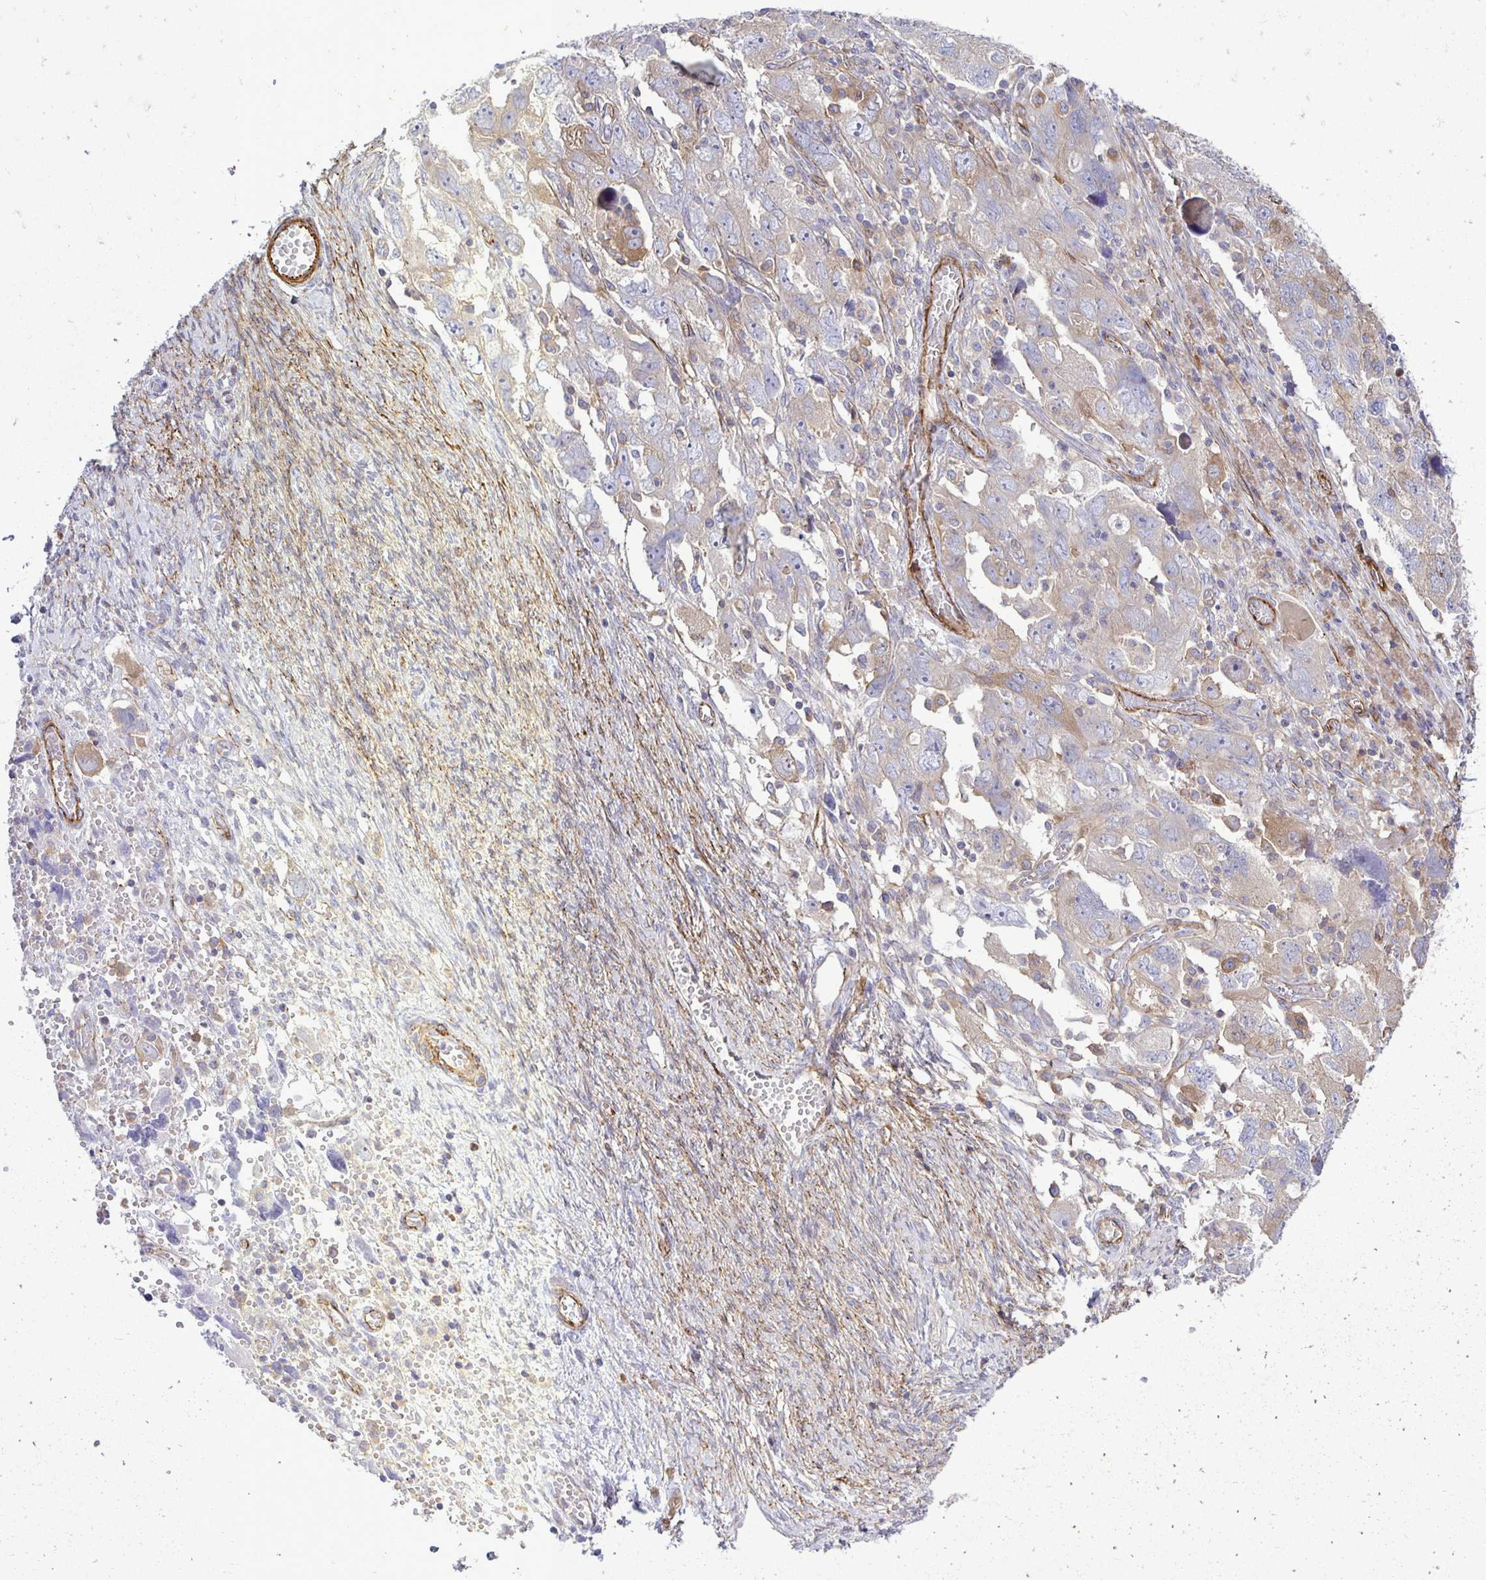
{"staining": {"intensity": "weak", "quantity": "25%-75%", "location": "cytoplasmic/membranous"}, "tissue": "ovarian cancer", "cell_type": "Tumor cells", "image_type": "cancer", "snomed": [{"axis": "morphology", "description": "Carcinoma, NOS"}, {"axis": "morphology", "description": "Cystadenocarcinoma, serous, NOS"}, {"axis": "topography", "description": "Ovary"}], "caption": "Immunohistochemical staining of ovarian cancer exhibits low levels of weak cytoplasmic/membranous staining in approximately 25%-75% of tumor cells.", "gene": "CTPS1", "patient": {"sex": "female", "age": 69}}